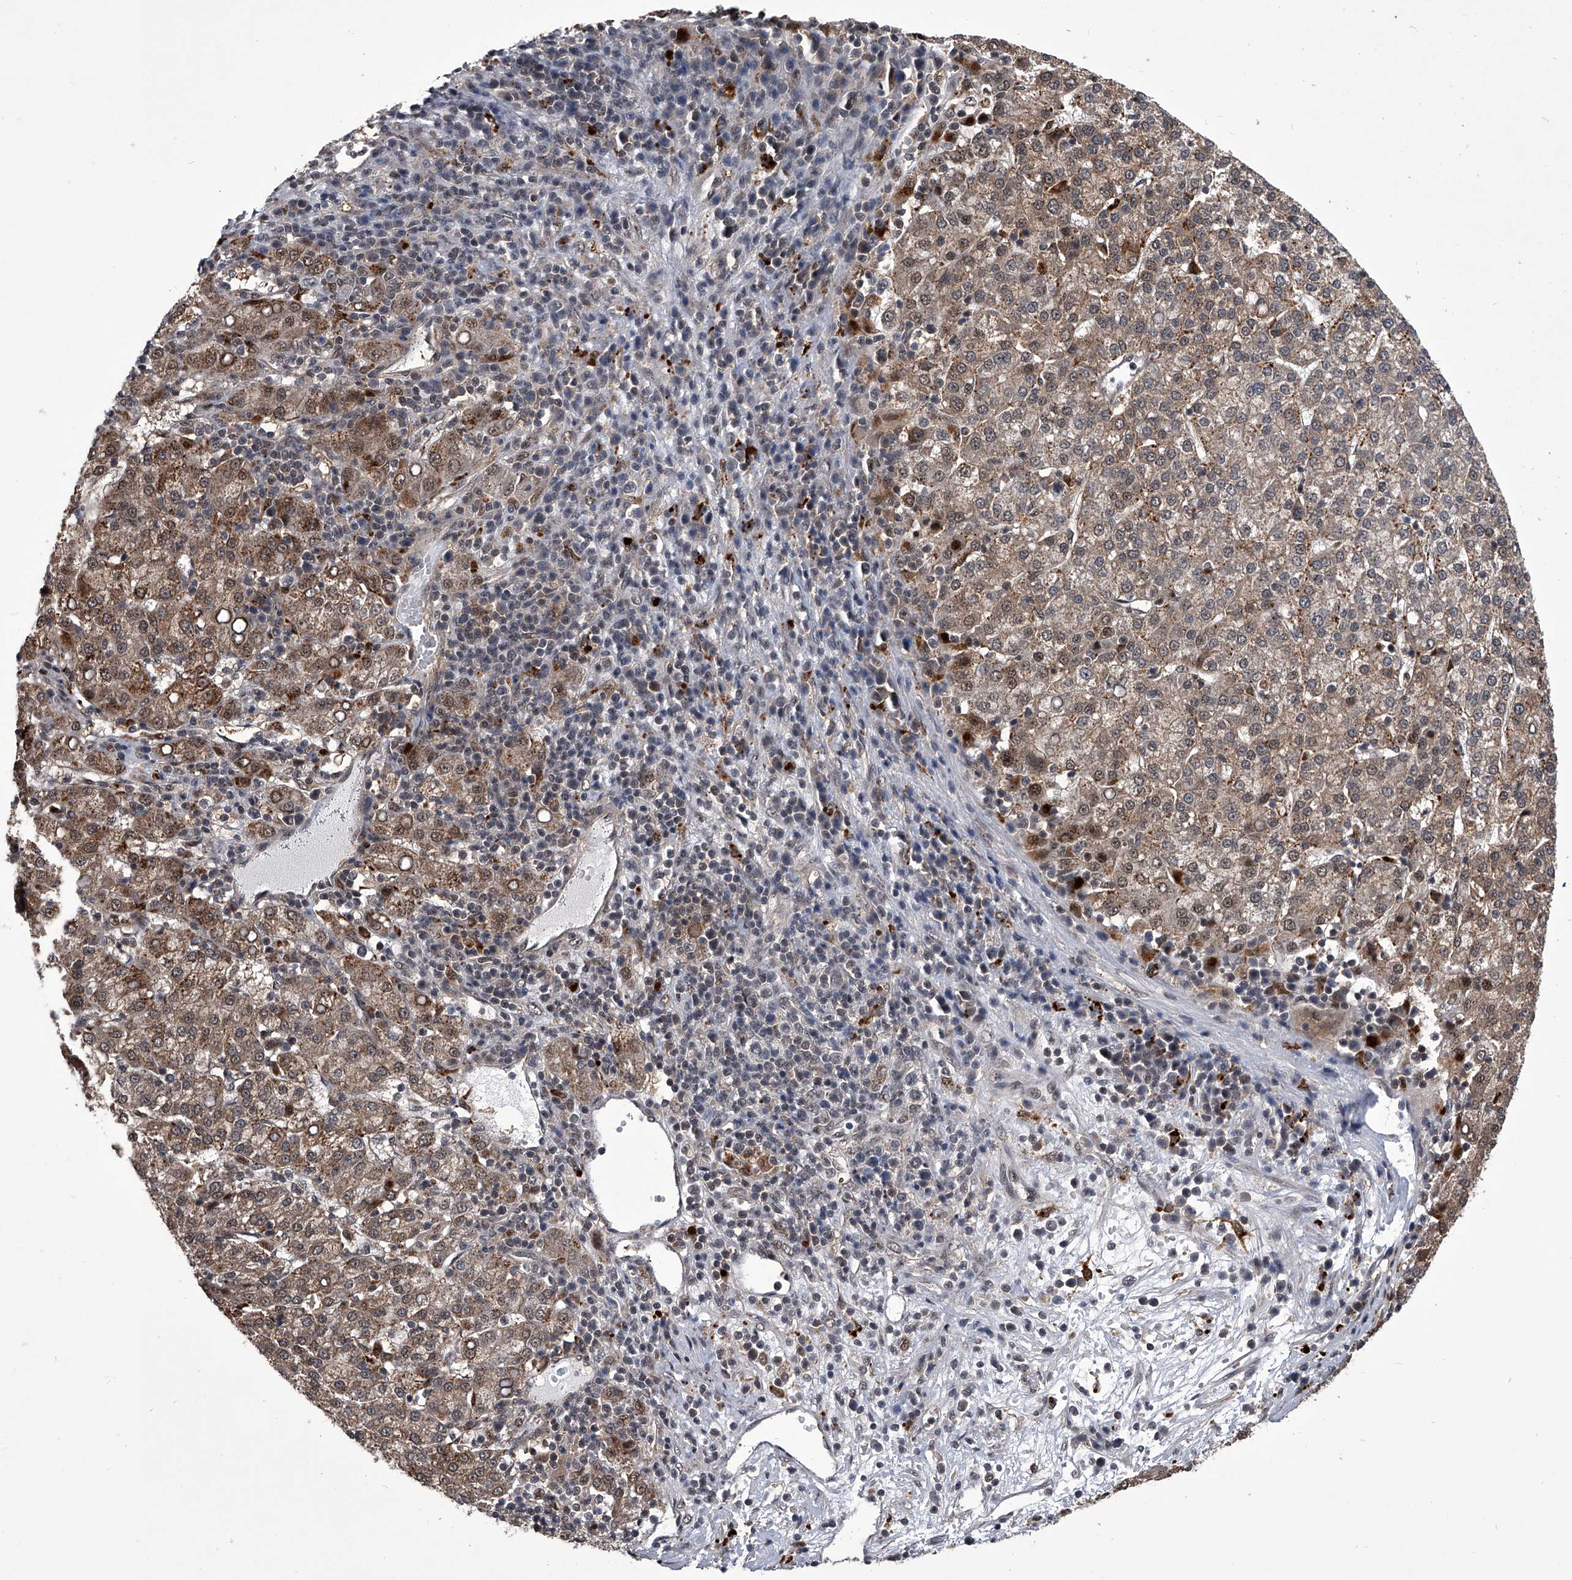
{"staining": {"intensity": "moderate", "quantity": ">75%", "location": "cytoplasmic/membranous"}, "tissue": "liver cancer", "cell_type": "Tumor cells", "image_type": "cancer", "snomed": [{"axis": "morphology", "description": "Carcinoma, Hepatocellular, NOS"}, {"axis": "topography", "description": "Liver"}], "caption": "Liver cancer stained with a protein marker displays moderate staining in tumor cells.", "gene": "CMTR1", "patient": {"sex": "female", "age": 58}}